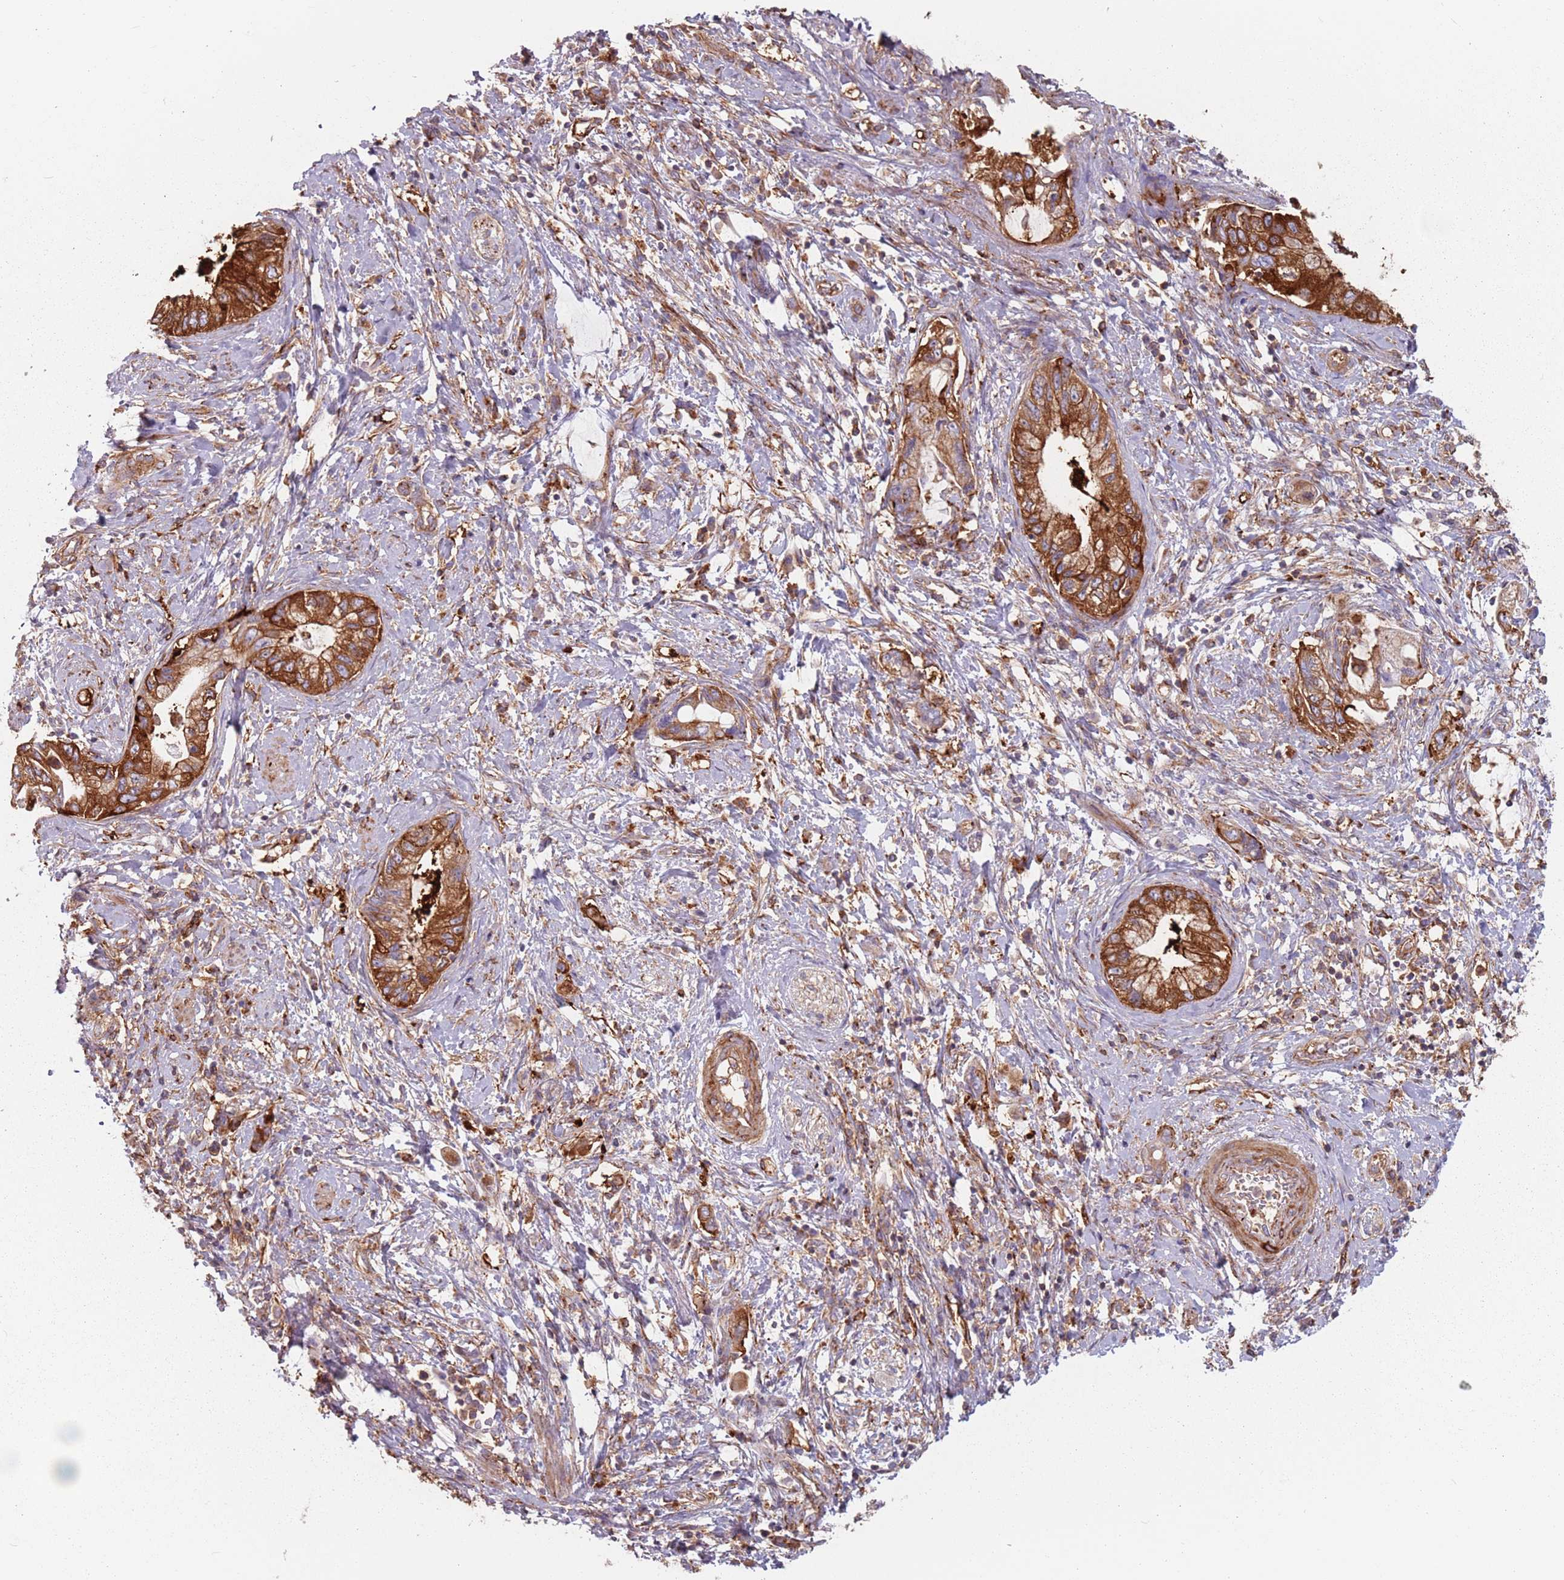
{"staining": {"intensity": "strong", "quantity": ">75%", "location": "cytoplasmic/membranous"}, "tissue": "pancreatic cancer", "cell_type": "Tumor cells", "image_type": "cancer", "snomed": [{"axis": "morphology", "description": "Adenocarcinoma, NOS"}, {"axis": "topography", "description": "Pancreas"}], "caption": "Pancreatic cancer (adenocarcinoma) tissue exhibits strong cytoplasmic/membranous staining in about >75% of tumor cells, visualized by immunohistochemistry.", "gene": "TPD52L2", "patient": {"sex": "female", "age": 73}}